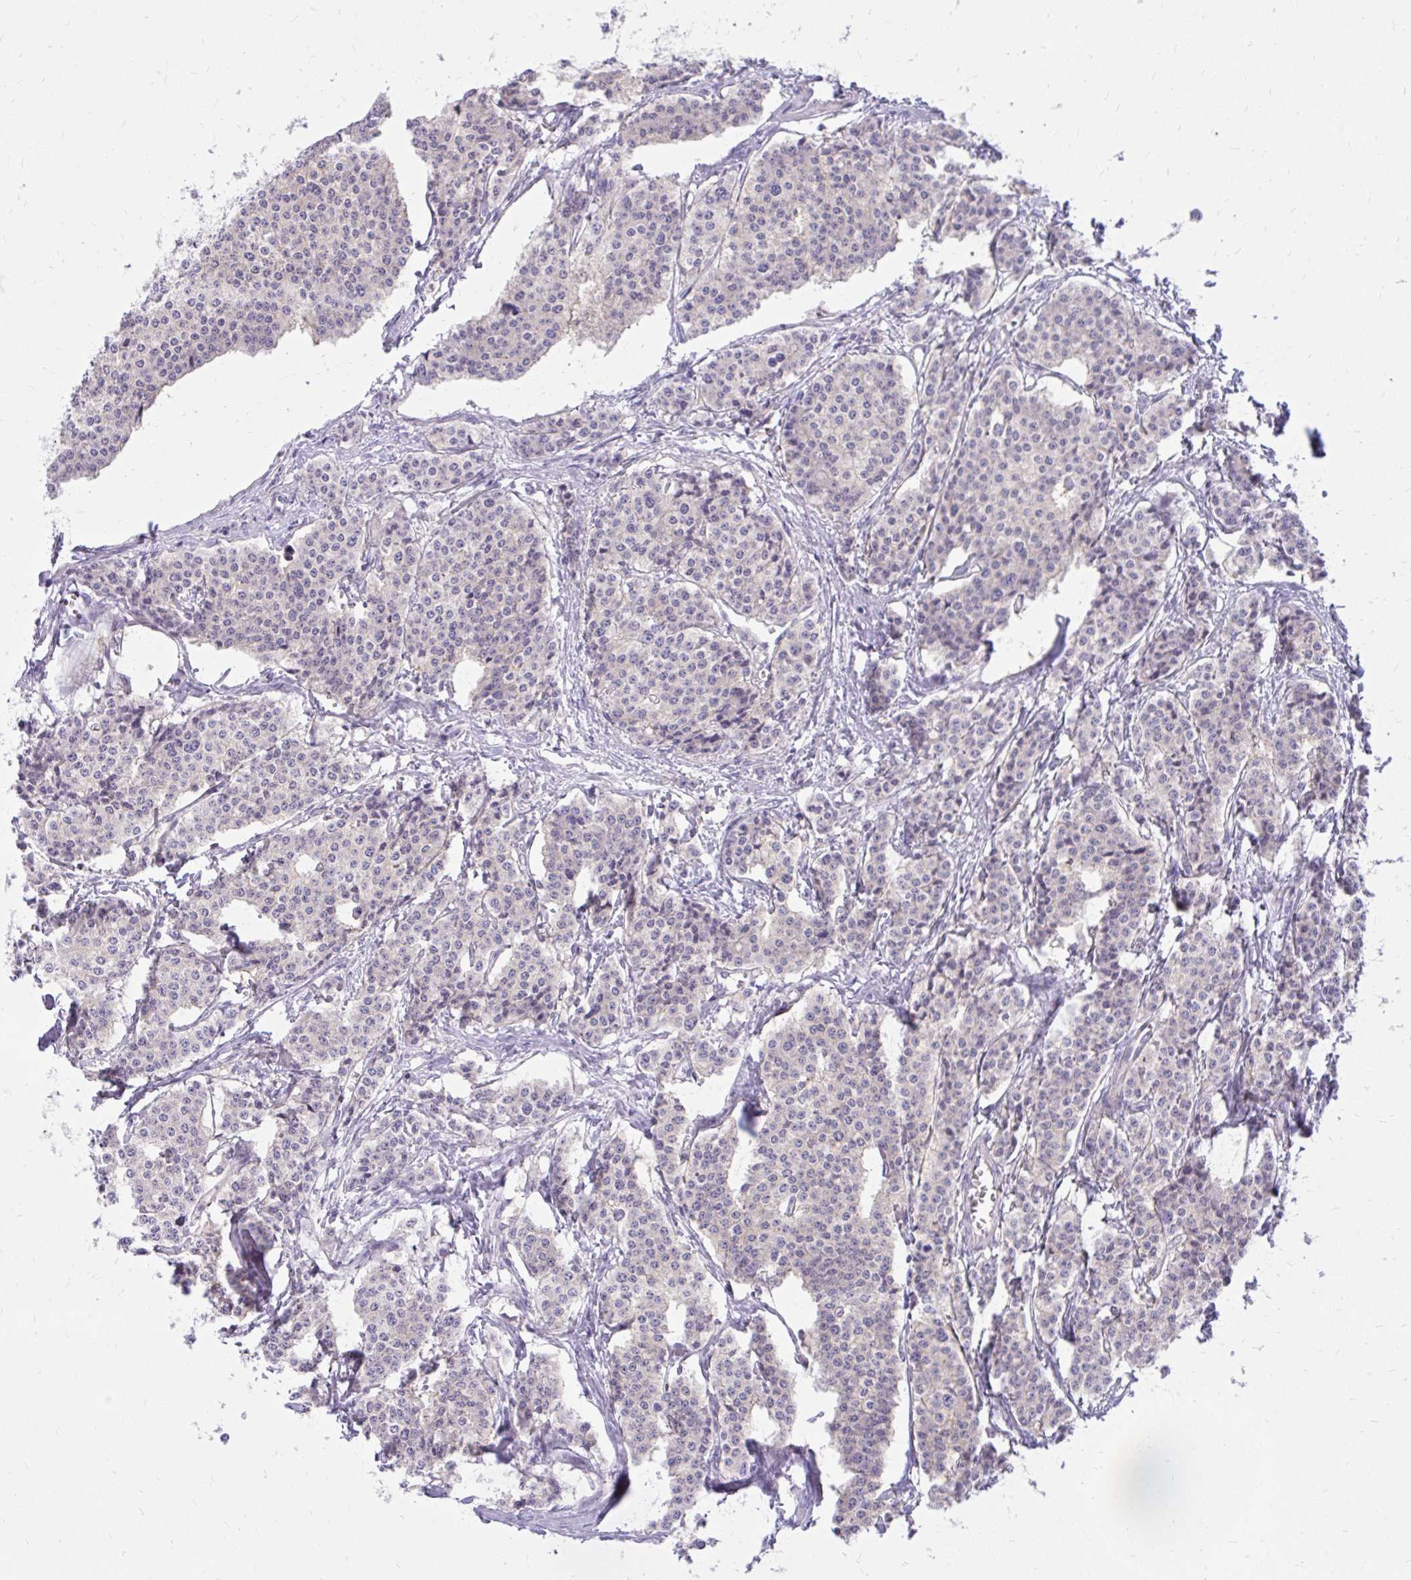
{"staining": {"intensity": "negative", "quantity": "none", "location": "none"}, "tissue": "carcinoid", "cell_type": "Tumor cells", "image_type": "cancer", "snomed": [{"axis": "morphology", "description": "Carcinoid, malignant, NOS"}, {"axis": "topography", "description": "Small intestine"}], "caption": "Immunohistochemistry micrograph of carcinoid stained for a protein (brown), which exhibits no staining in tumor cells.", "gene": "GPRIN3", "patient": {"sex": "female", "age": 64}}